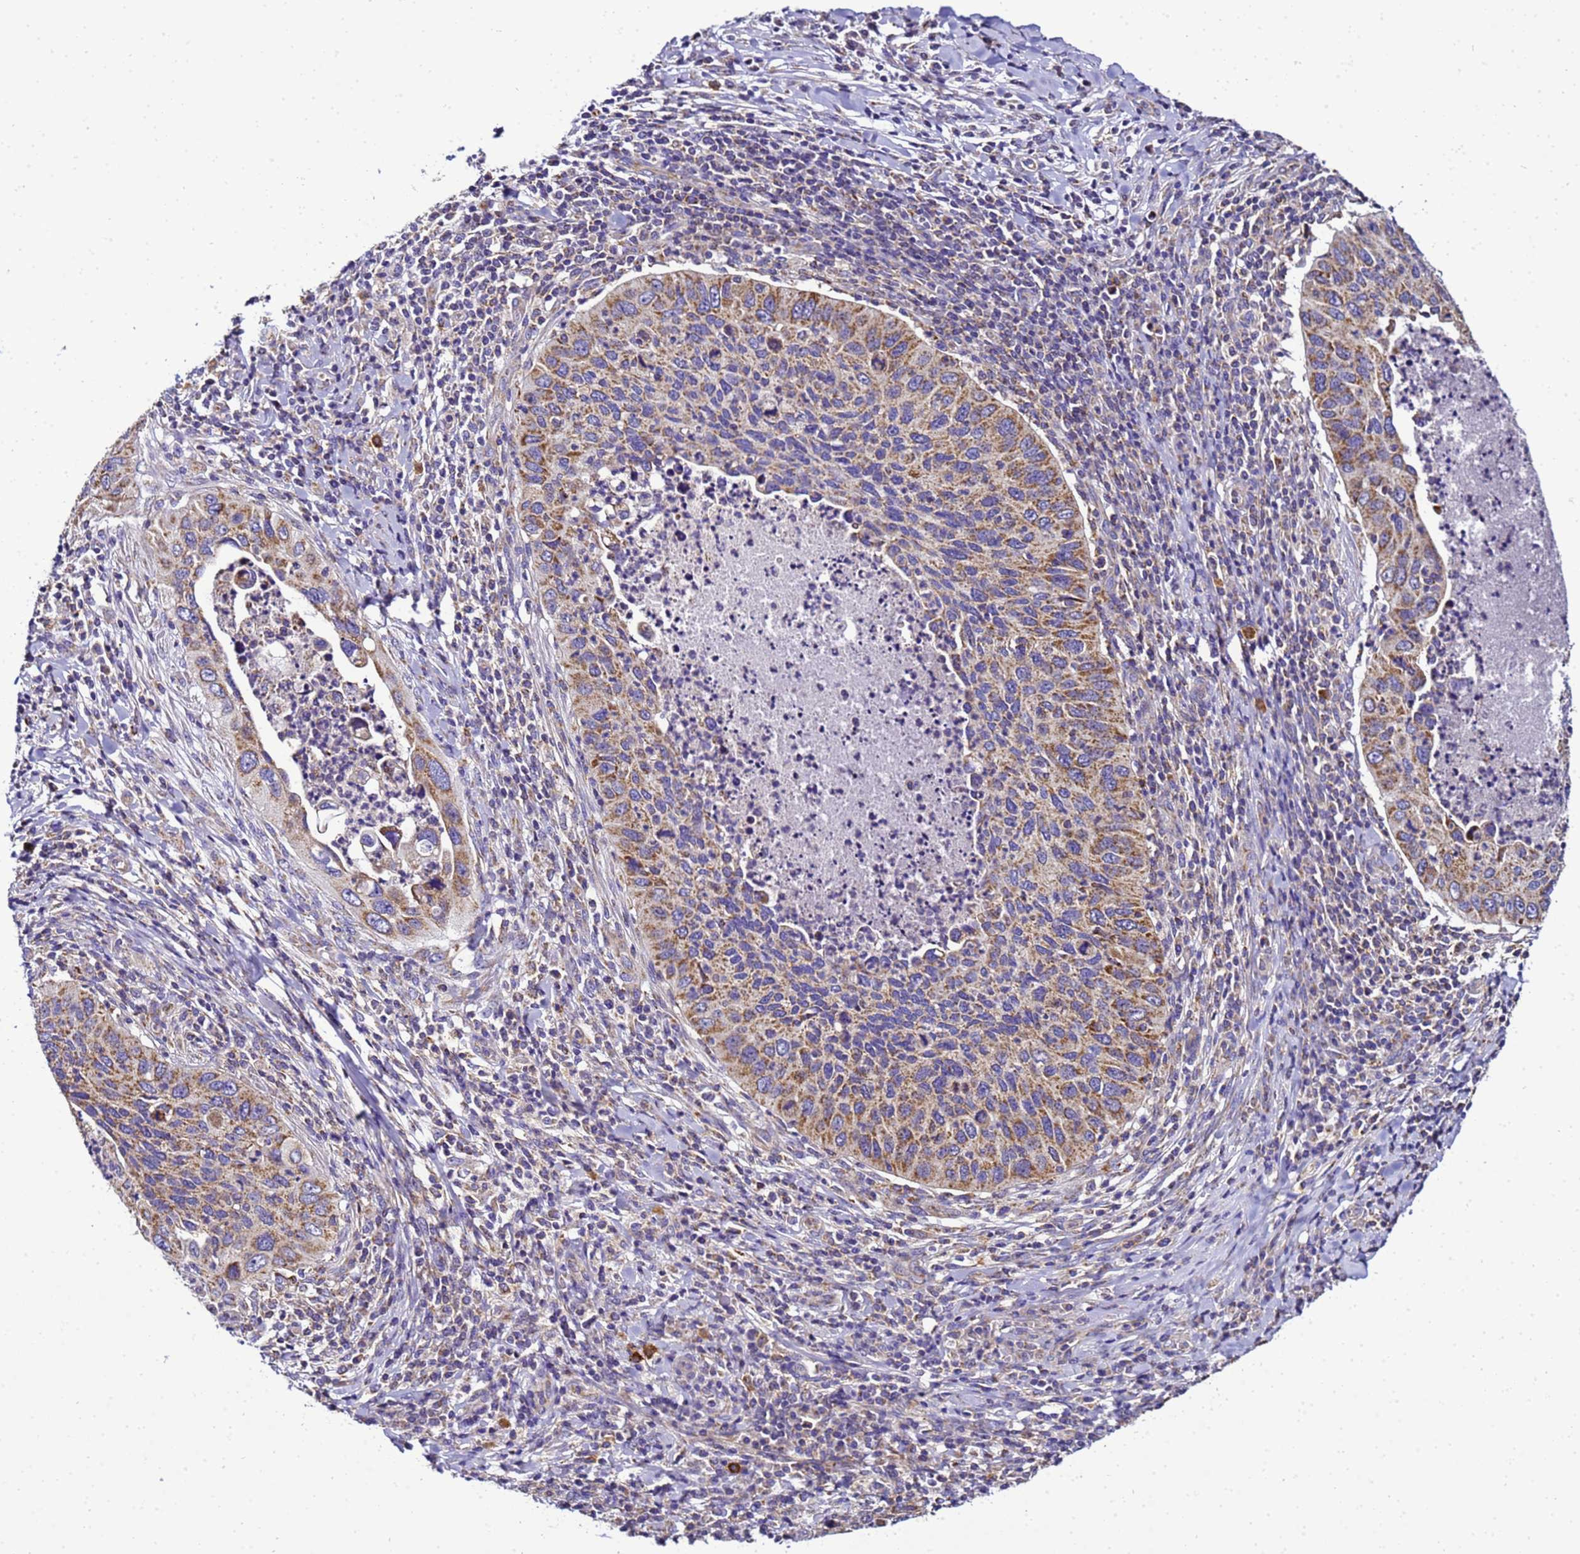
{"staining": {"intensity": "moderate", "quantity": "25%-75%", "location": "cytoplasmic/membranous"}, "tissue": "cervical cancer", "cell_type": "Tumor cells", "image_type": "cancer", "snomed": [{"axis": "morphology", "description": "Squamous cell carcinoma, NOS"}, {"axis": "topography", "description": "Cervix"}], "caption": "This is a micrograph of IHC staining of cervical cancer (squamous cell carcinoma), which shows moderate expression in the cytoplasmic/membranous of tumor cells.", "gene": "HIGD2A", "patient": {"sex": "female", "age": 38}}